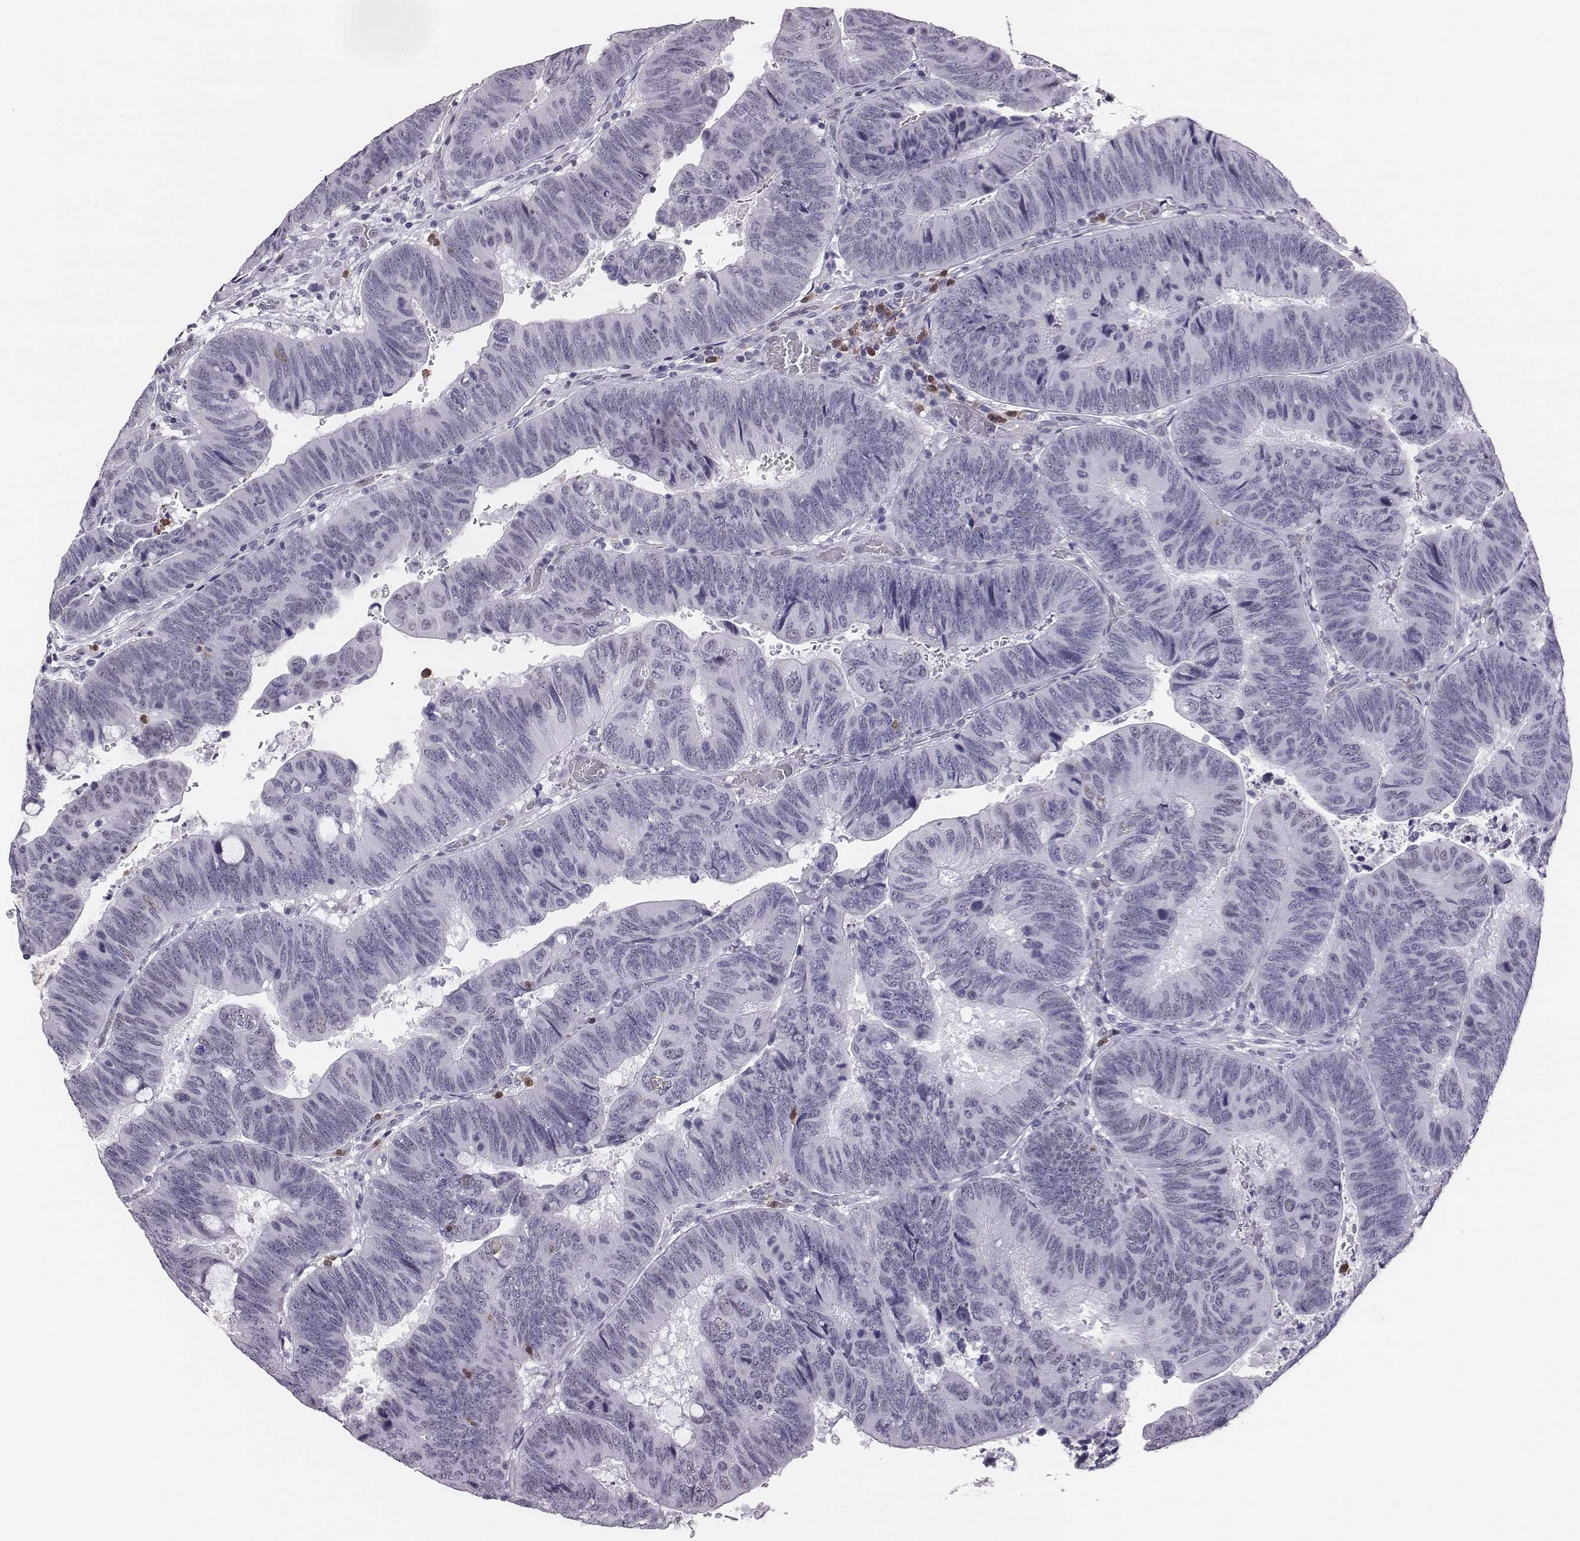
{"staining": {"intensity": "negative", "quantity": "none", "location": "none"}, "tissue": "colorectal cancer", "cell_type": "Tumor cells", "image_type": "cancer", "snomed": [{"axis": "morphology", "description": "Normal tissue, NOS"}, {"axis": "morphology", "description": "Adenocarcinoma, NOS"}, {"axis": "topography", "description": "Rectum"}], "caption": "Immunohistochemistry (IHC) image of human adenocarcinoma (colorectal) stained for a protein (brown), which shows no positivity in tumor cells. (DAB IHC visualized using brightfield microscopy, high magnification).", "gene": "ACOD1", "patient": {"sex": "male", "age": 92}}